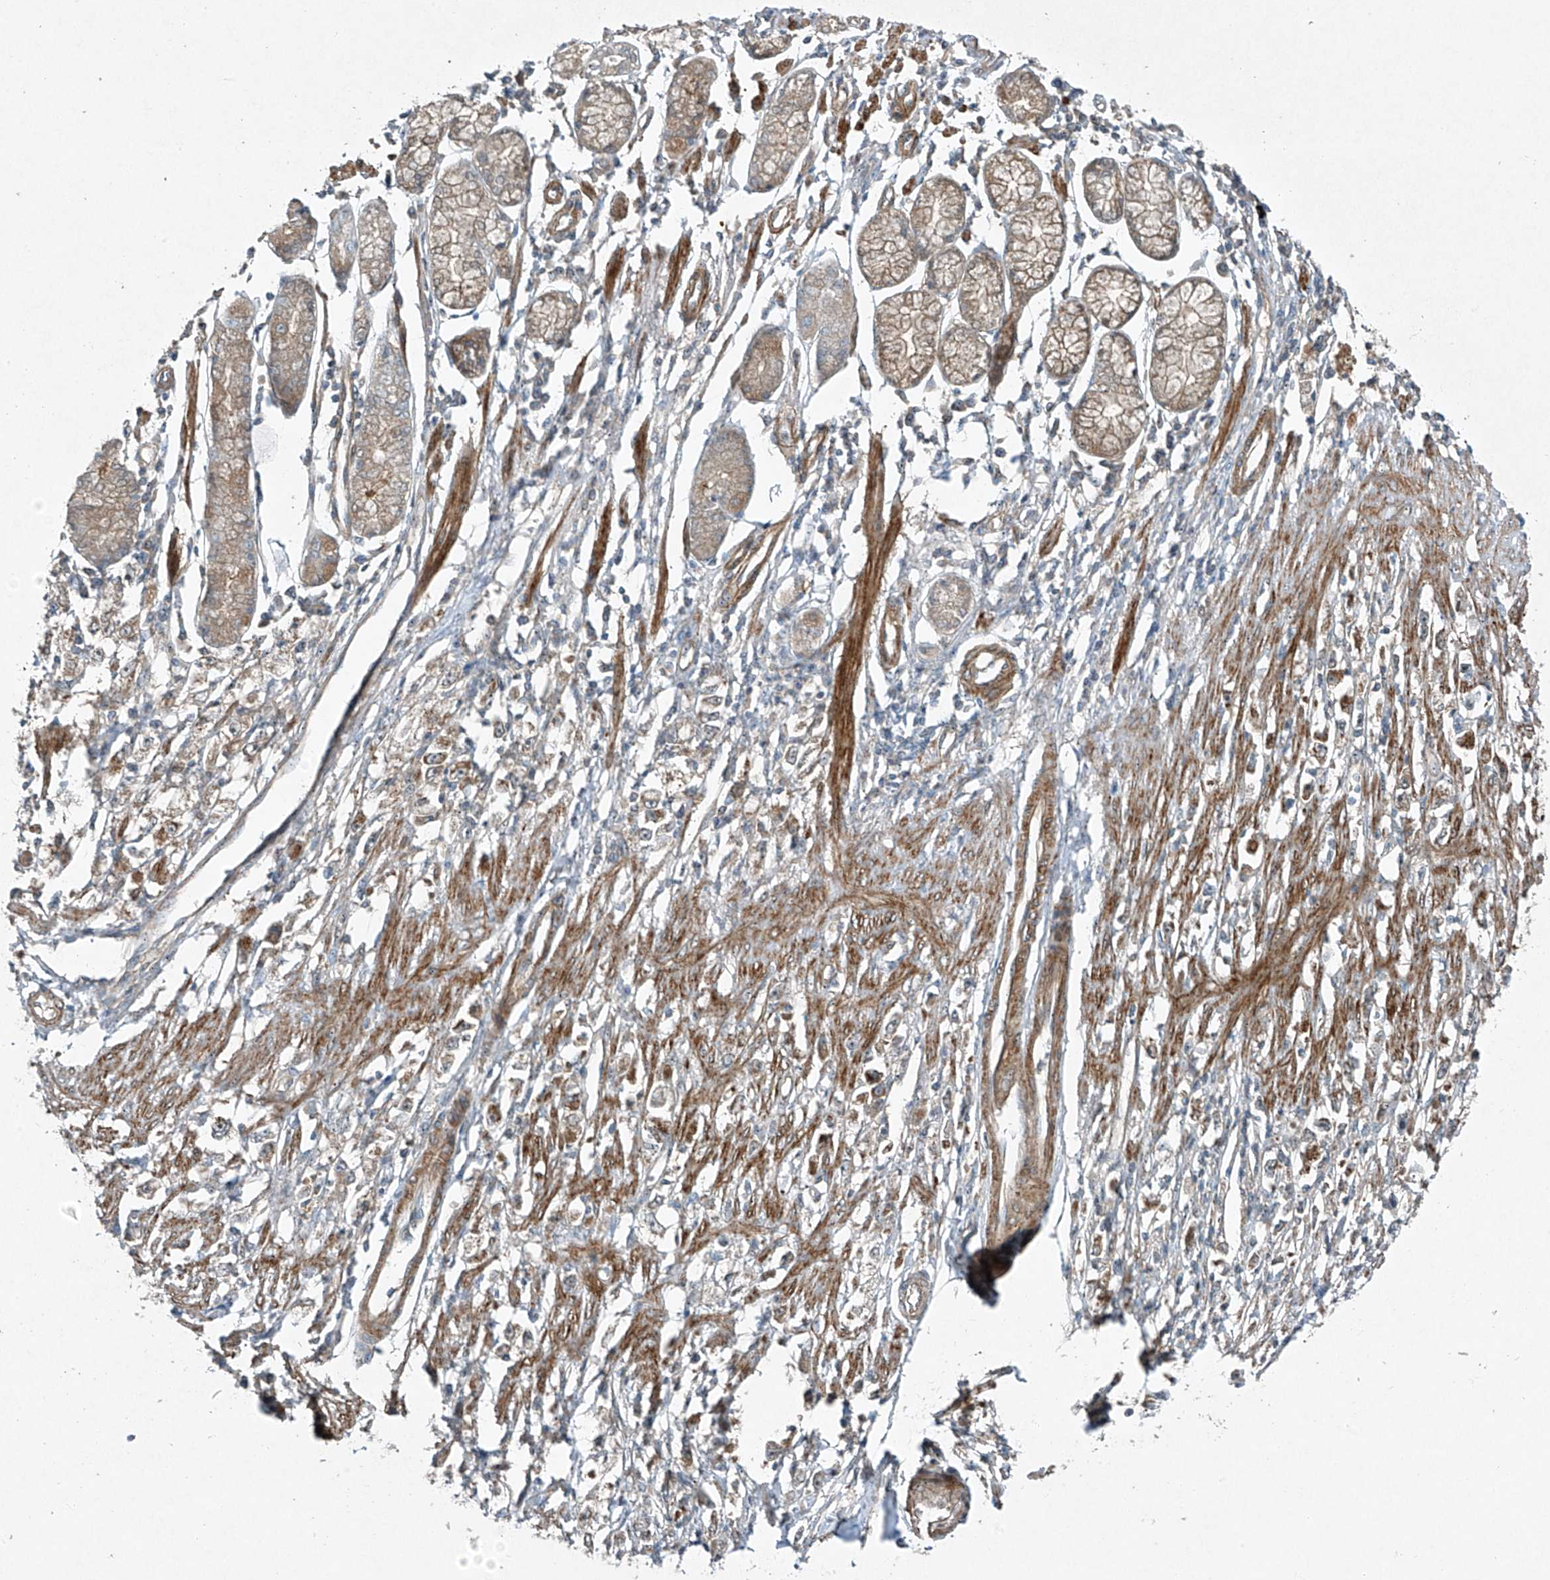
{"staining": {"intensity": "weak", "quantity": "25%-75%", "location": "cytoplasmic/membranous"}, "tissue": "stomach cancer", "cell_type": "Tumor cells", "image_type": "cancer", "snomed": [{"axis": "morphology", "description": "Adenocarcinoma, NOS"}, {"axis": "topography", "description": "Stomach"}], "caption": "Brown immunohistochemical staining in human stomach adenocarcinoma reveals weak cytoplasmic/membranous staining in approximately 25%-75% of tumor cells. (Stains: DAB in brown, nuclei in blue, Microscopy: brightfield microscopy at high magnification).", "gene": "PPCS", "patient": {"sex": "female", "age": 59}}